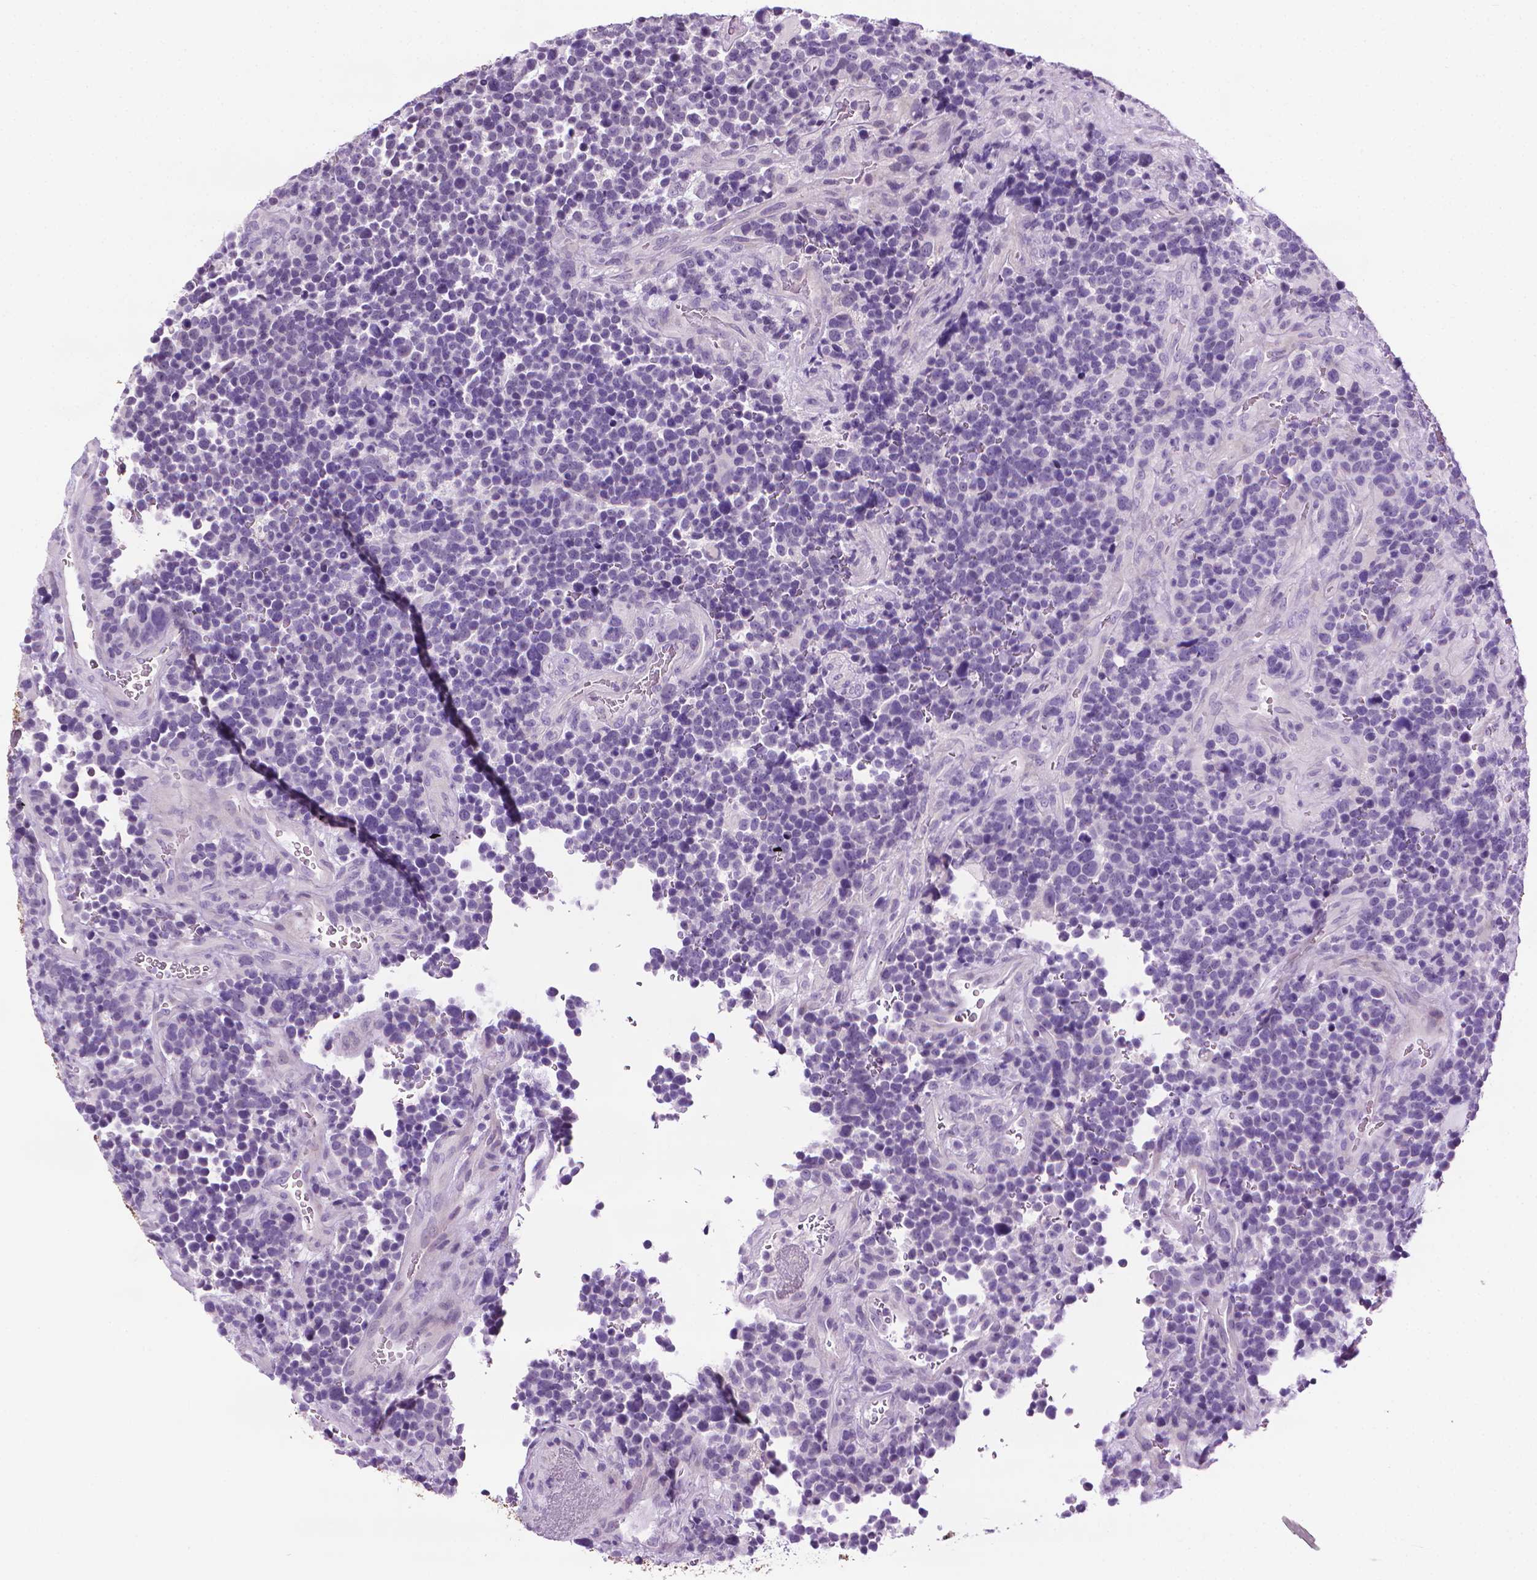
{"staining": {"intensity": "negative", "quantity": "none", "location": "none"}, "tissue": "glioma", "cell_type": "Tumor cells", "image_type": "cancer", "snomed": [{"axis": "morphology", "description": "Glioma, malignant, High grade"}, {"axis": "topography", "description": "Brain"}], "caption": "DAB immunohistochemical staining of human malignant glioma (high-grade) demonstrates no significant positivity in tumor cells. (DAB immunohistochemistry (IHC) with hematoxylin counter stain).", "gene": "DNAI7", "patient": {"sex": "male", "age": 33}}